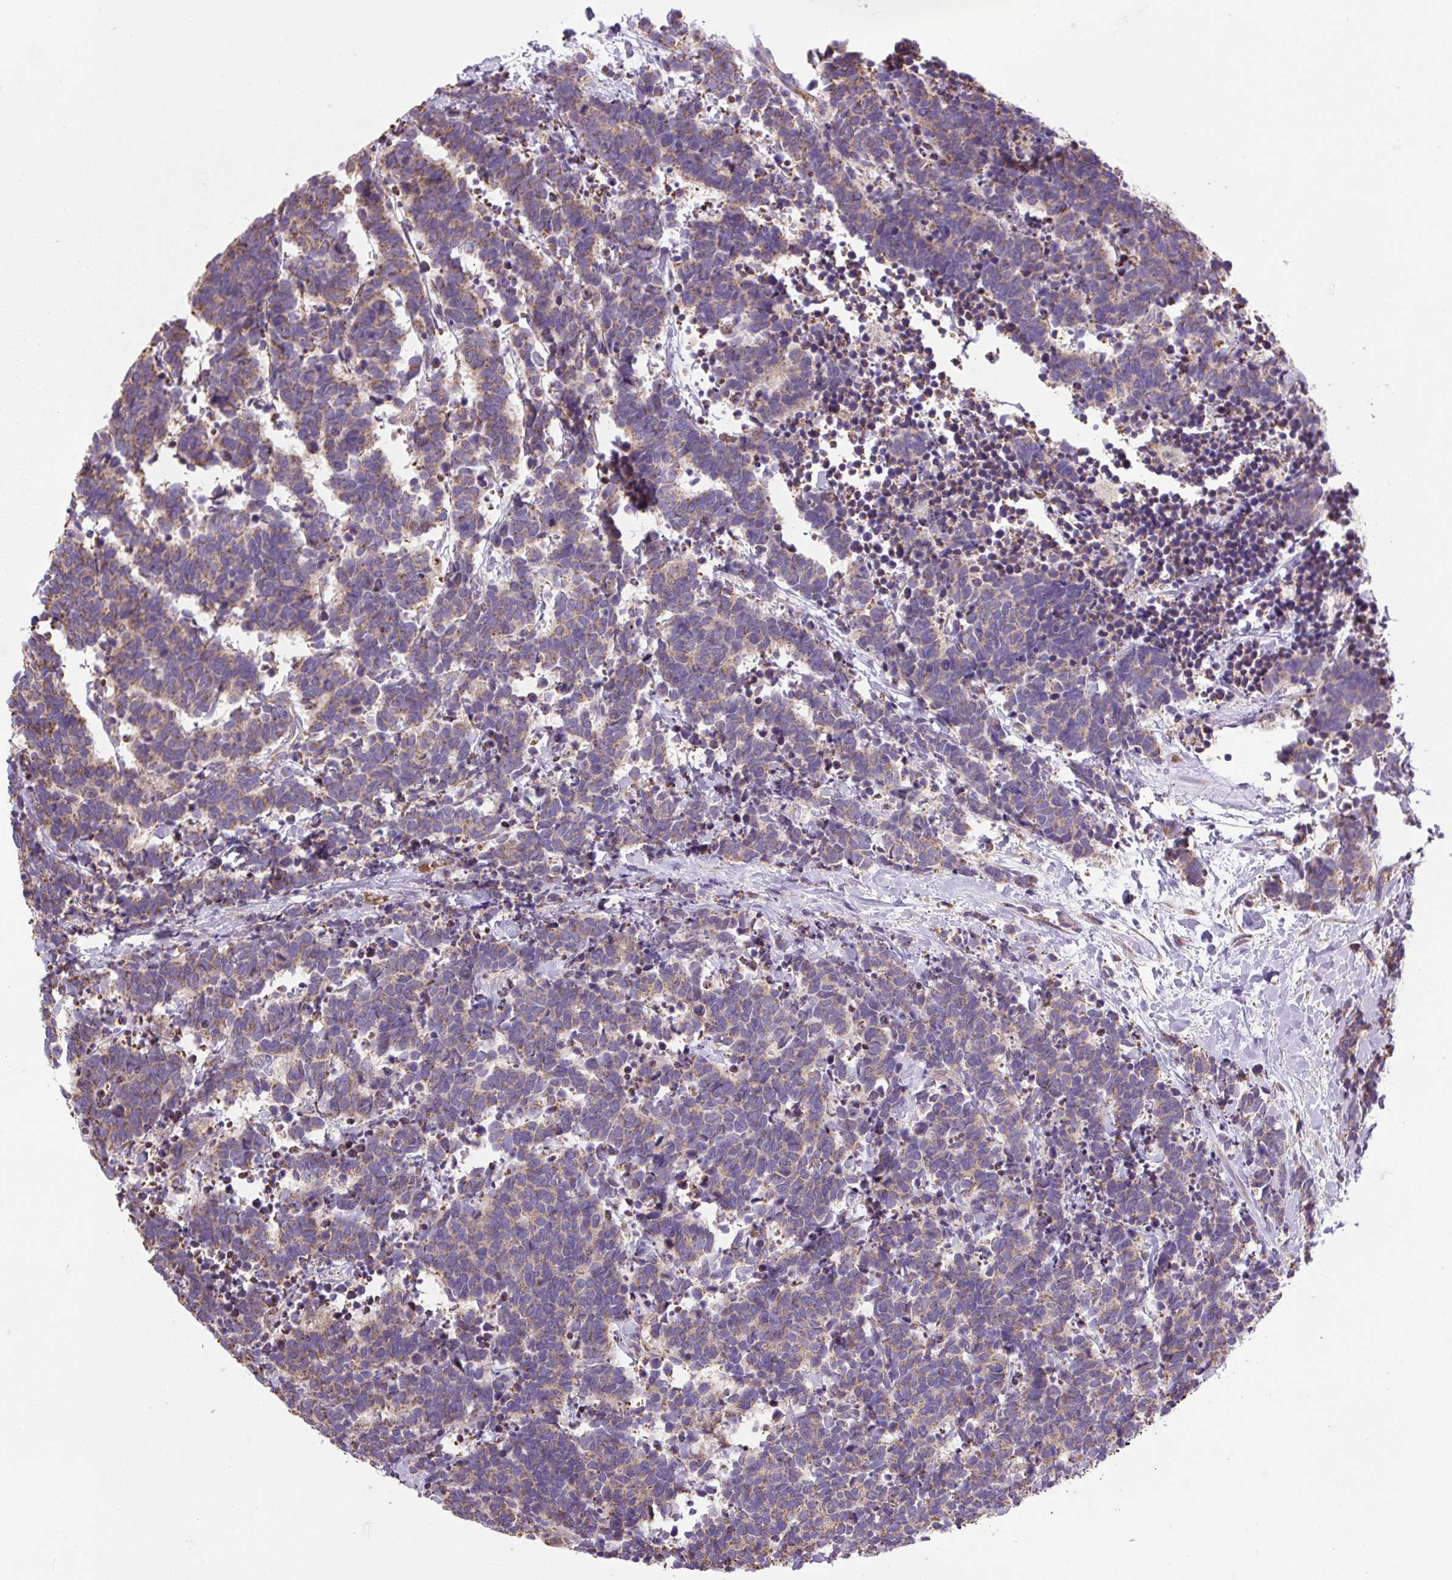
{"staining": {"intensity": "moderate", "quantity": "25%-75%", "location": "cytoplasmic/membranous"}, "tissue": "carcinoid", "cell_type": "Tumor cells", "image_type": "cancer", "snomed": [{"axis": "morphology", "description": "Carcinoma, NOS"}, {"axis": "morphology", "description": "Carcinoid, malignant, NOS"}, {"axis": "topography", "description": "Prostate"}], "caption": "DAB immunohistochemical staining of carcinoid demonstrates moderate cytoplasmic/membranous protein expression in approximately 25%-75% of tumor cells.", "gene": "PLCG1", "patient": {"sex": "male", "age": 57}}